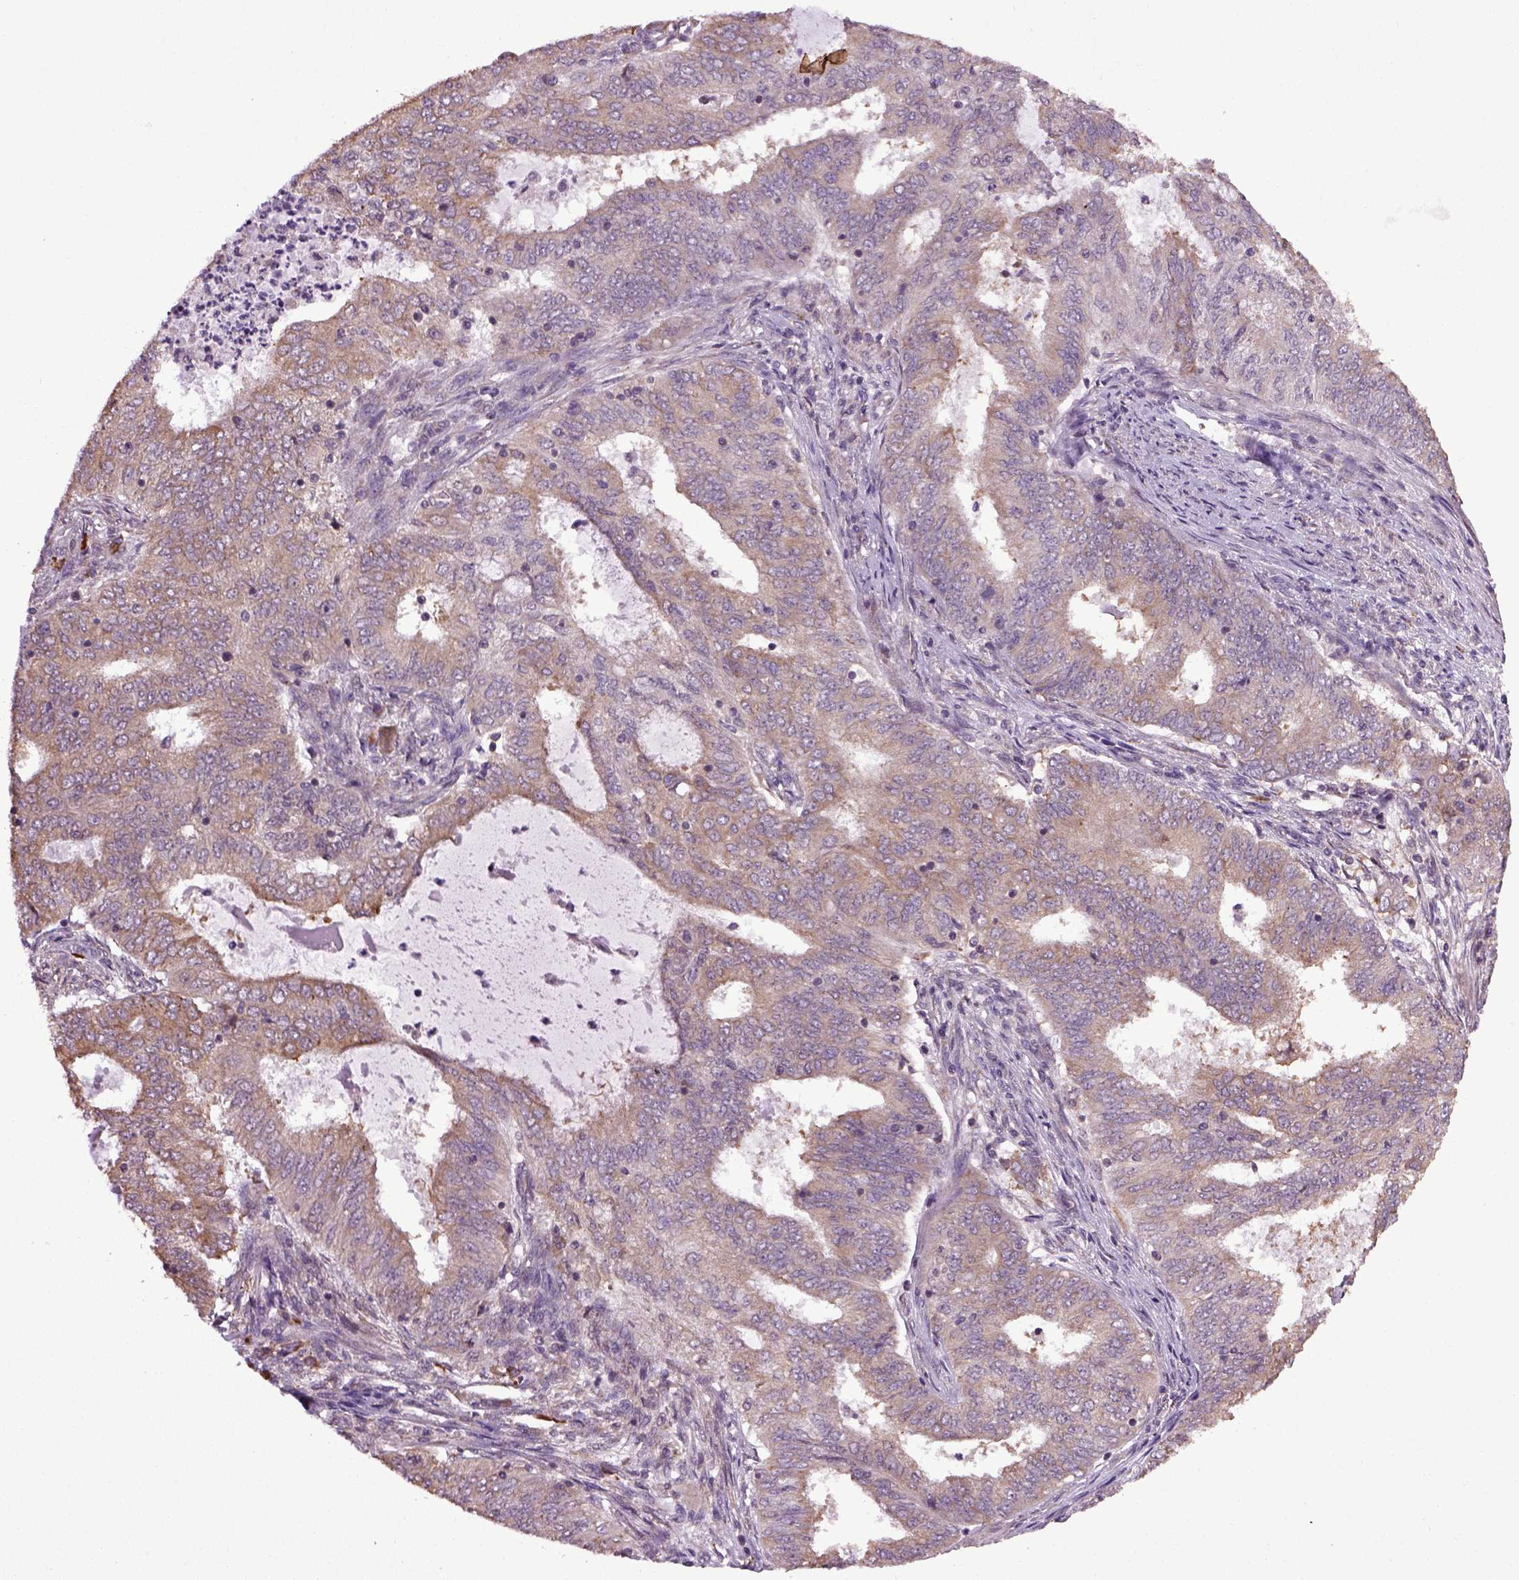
{"staining": {"intensity": "weak", "quantity": ">75%", "location": "cytoplasmic/membranous"}, "tissue": "endometrial cancer", "cell_type": "Tumor cells", "image_type": "cancer", "snomed": [{"axis": "morphology", "description": "Adenocarcinoma, NOS"}, {"axis": "topography", "description": "Endometrium"}], "caption": "Protein staining displays weak cytoplasmic/membranous expression in about >75% of tumor cells in endometrial adenocarcinoma.", "gene": "TPRG1", "patient": {"sex": "female", "age": 62}}